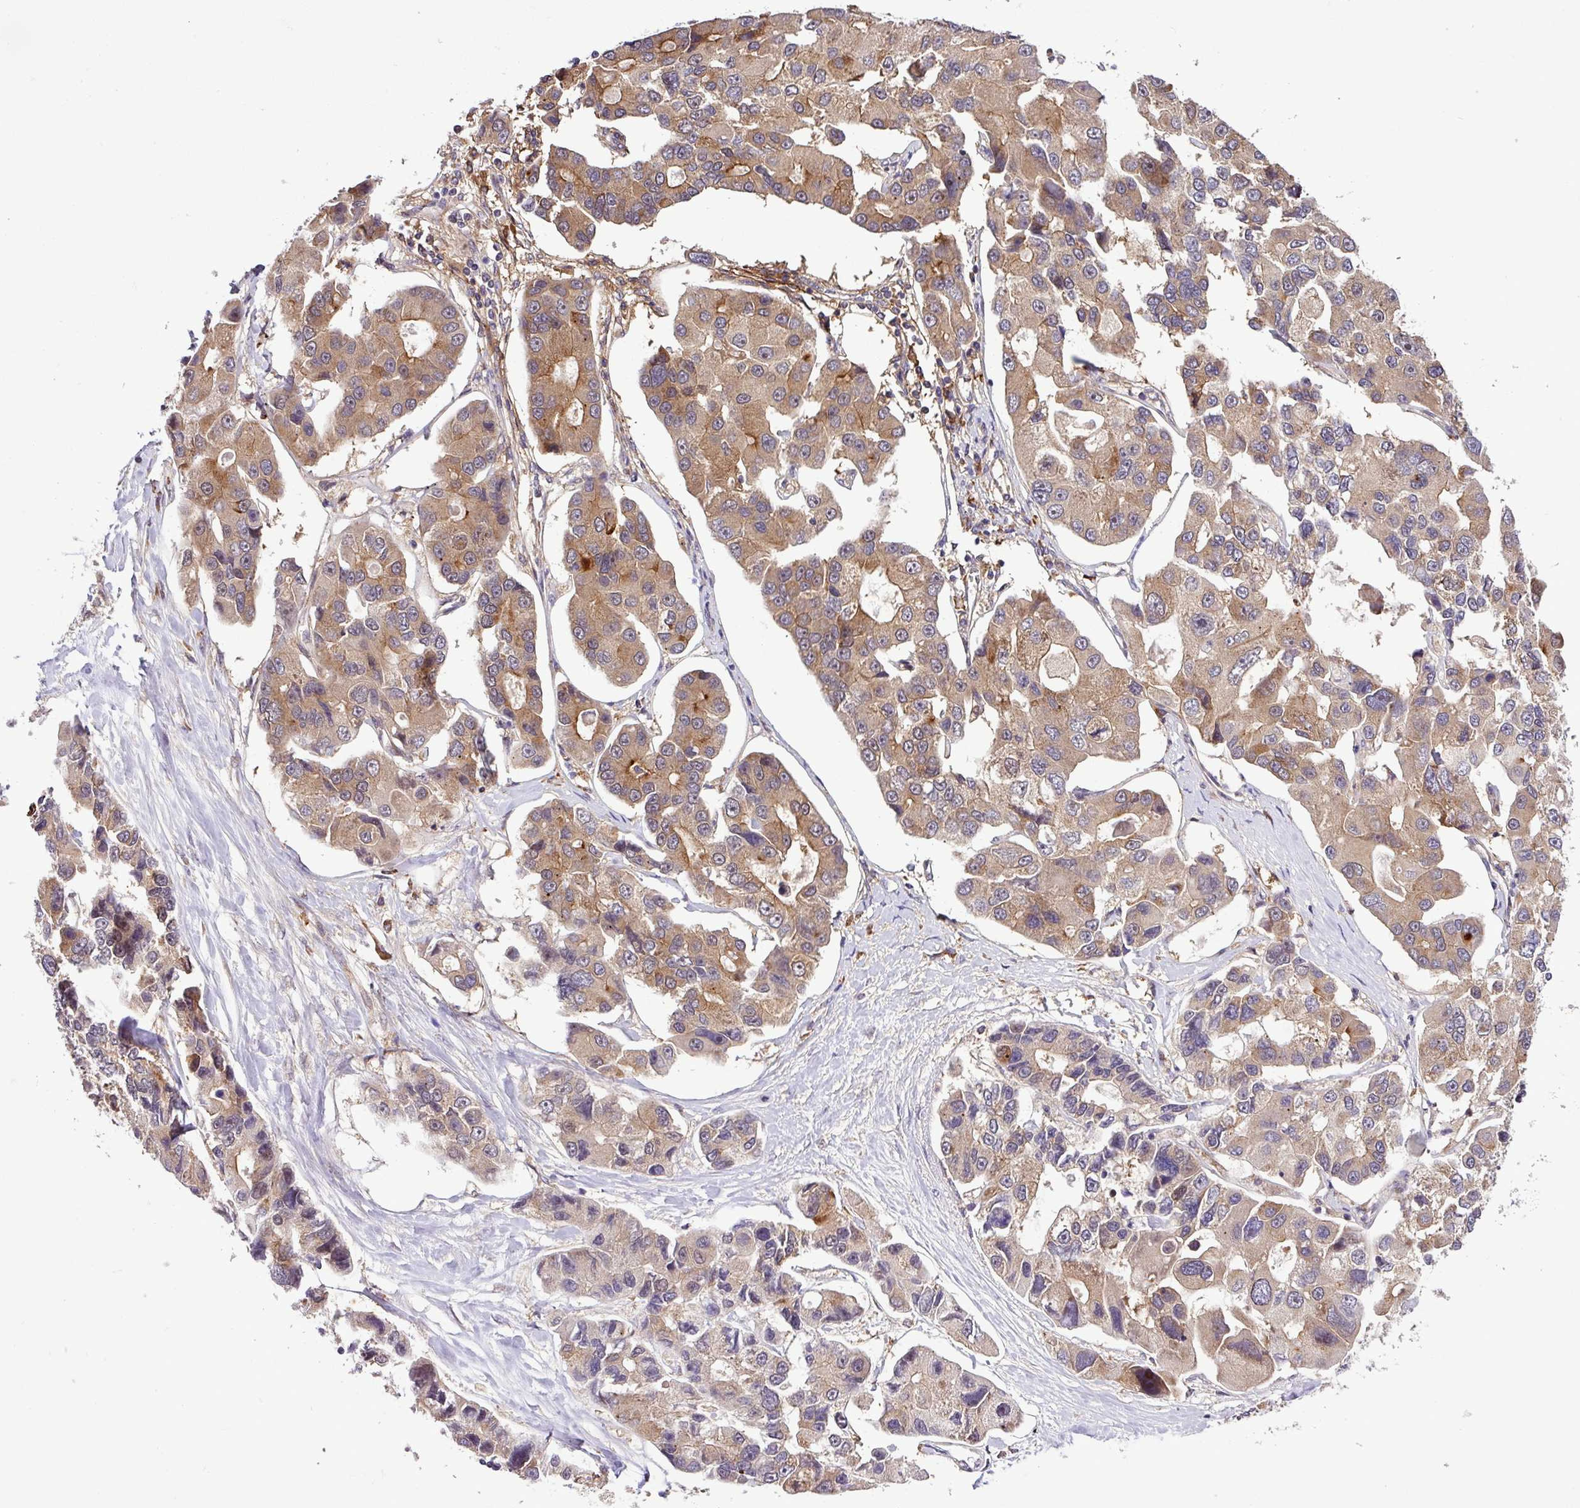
{"staining": {"intensity": "moderate", "quantity": ">75%", "location": "cytoplasmic/membranous"}, "tissue": "lung cancer", "cell_type": "Tumor cells", "image_type": "cancer", "snomed": [{"axis": "morphology", "description": "Adenocarcinoma, NOS"}, {"axis": "topography", "description": "Lung"}], "caption": "High-magnification brightfield microscopy of lung cancer stained with DAB (3,3'-diaminobenzidine) (brown) and counterstained with hematoxylin (blue). tumor cells exhibit moderate cytoplasmic/membranous positivity is identified in about>75% of cells.", "gene": "DLGAP4", "patient": {"sex": "female", "age": 54}}